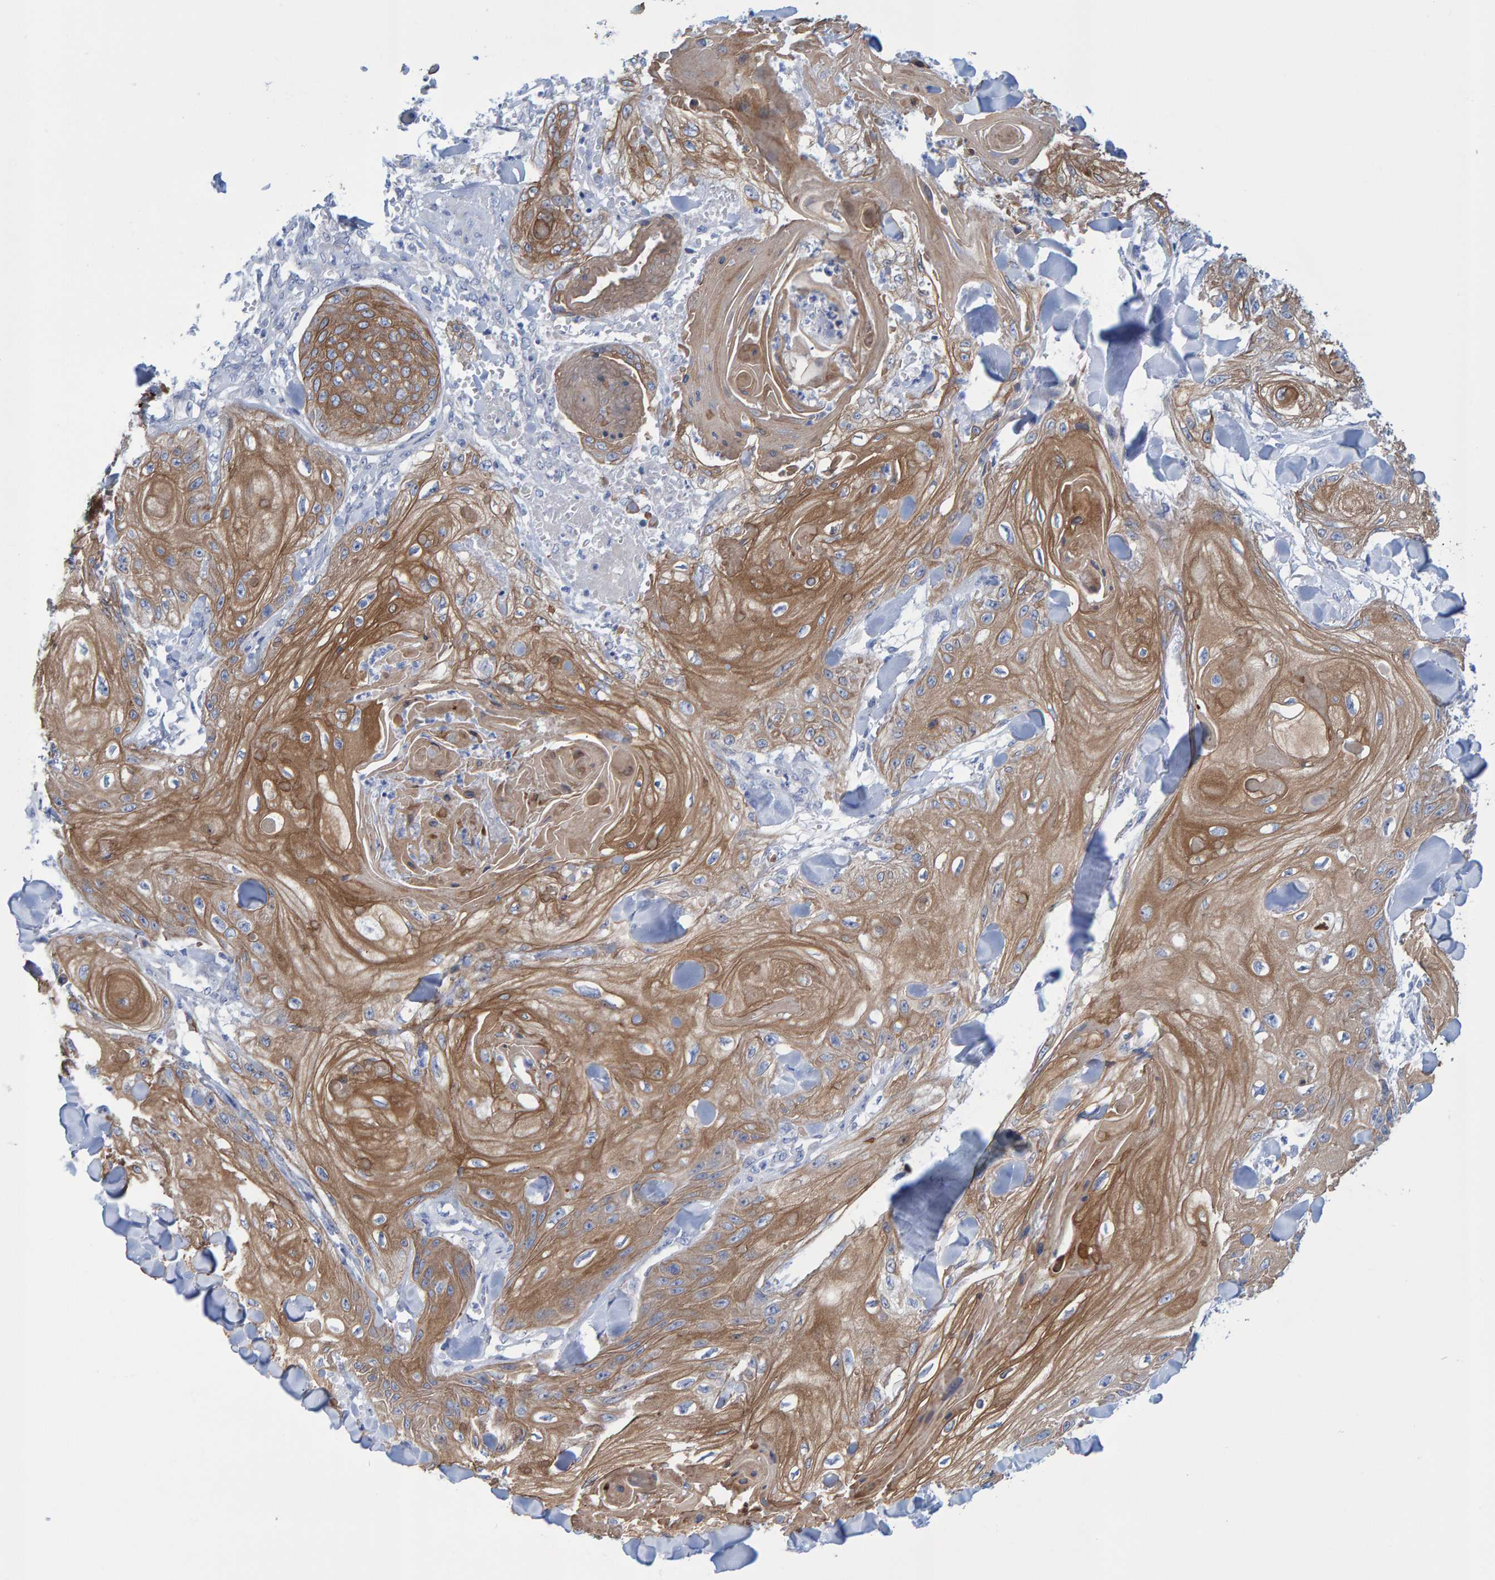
{"staining": {"intensity": "moderate", "quantity": ">75%", "location": "cytoplasmic/membranous"}, "tissue": "skin cancer", "cell_type": "Tumor cells", "image_type": "cancer", "snomed": [{"axis": "morphology", "description": "Squamous cell carcinoma, NOS"}, {"axis": "topography", "description": "Skin"}], "caption": "Human squamous cell carcinoma (skin) stained with a protein marker shows moderate staining in tumor cells.", "gene": "JAKMIP3", "patient": {"sex": "male", "age": 74}}